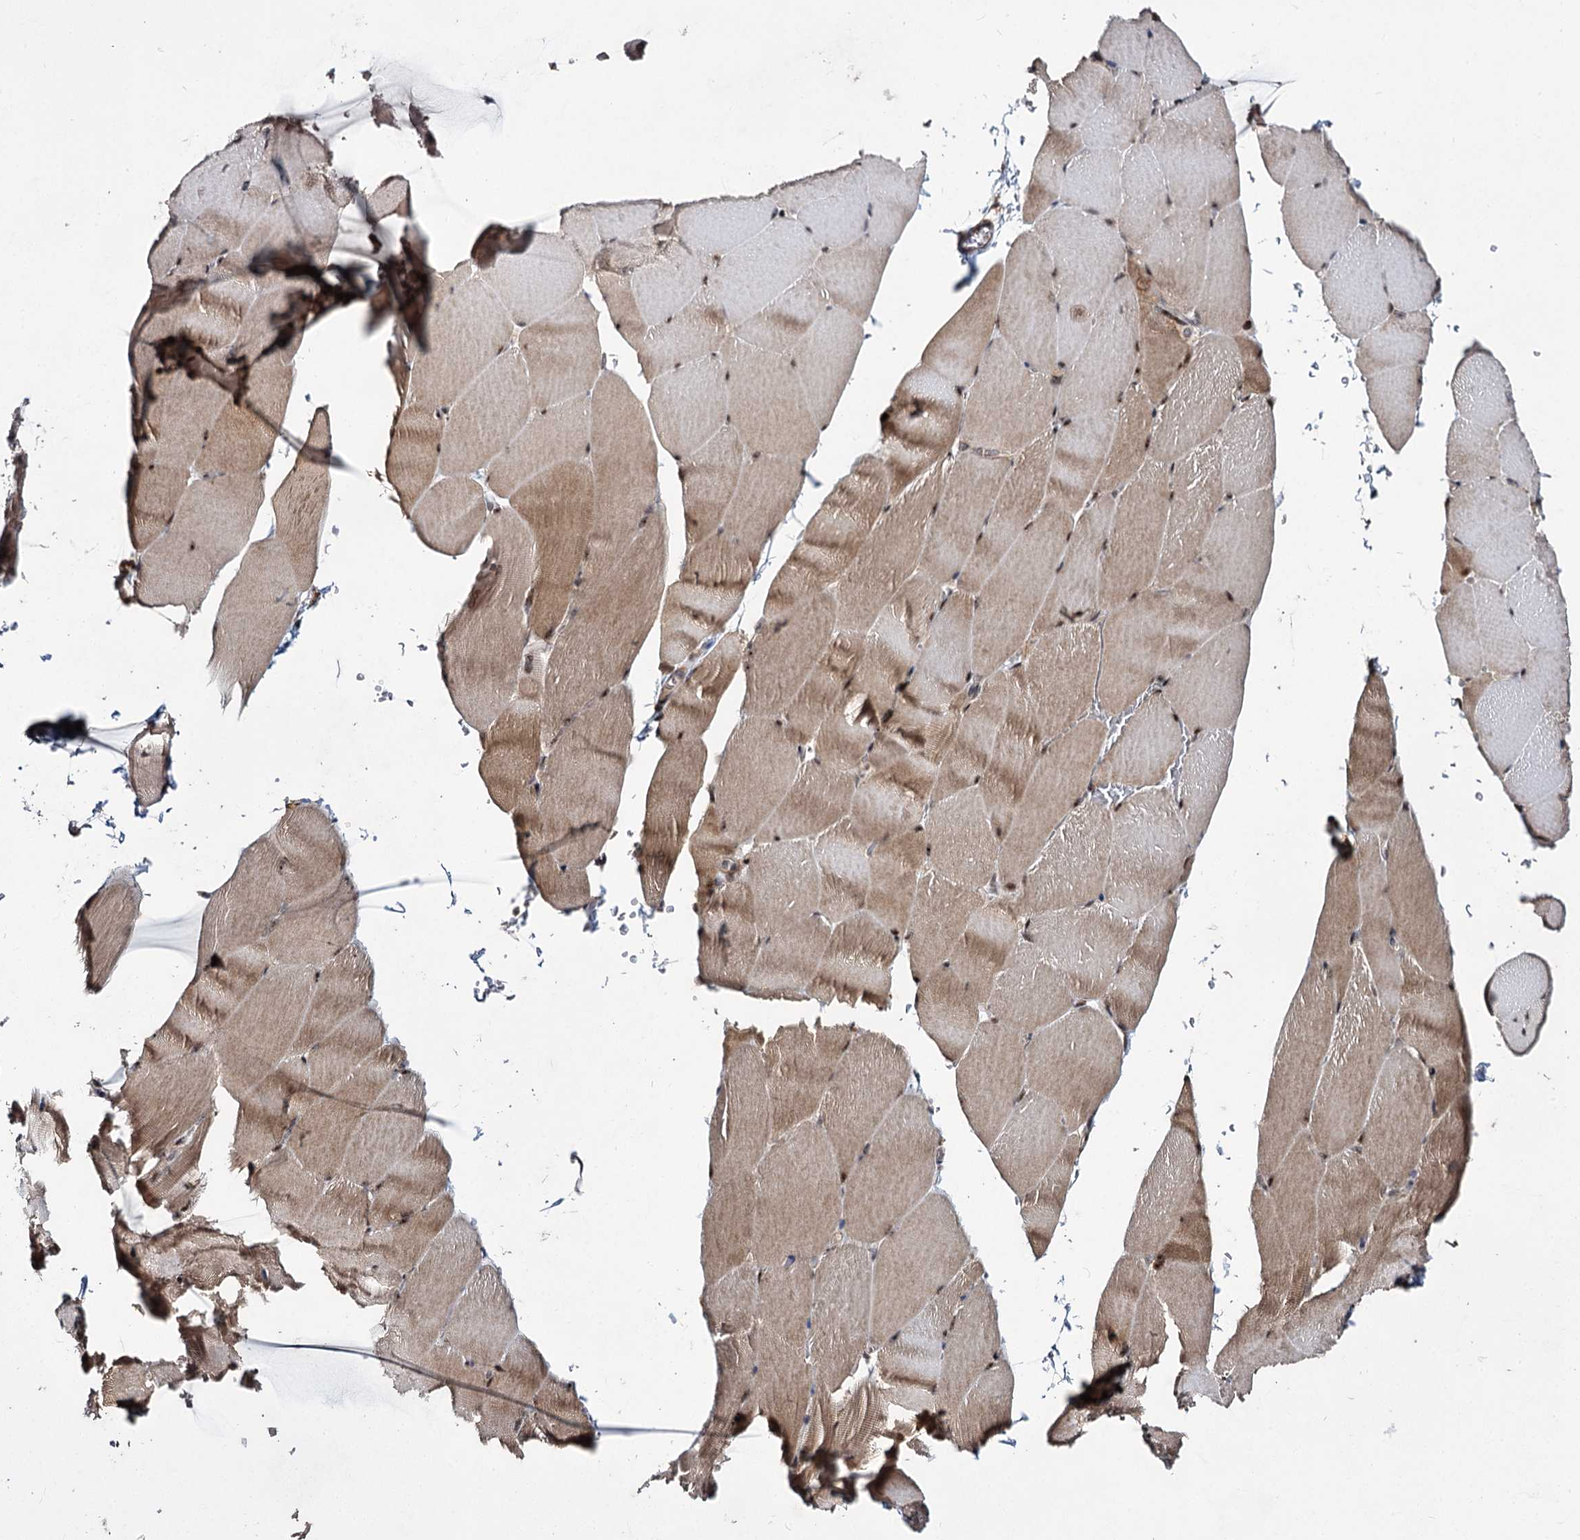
{"staining": {"intensity": "moderate", "quantity": "25%-75%", "location": "cytoplasmic/membranous,nuclear"}, "tissue": "skeletal muscle", "cell_type": "Myocytes", "image_type": "normal", "snomed": [{"axis": "morphology", "description": "Normal tissue, NOS"}, {"axis": "topography", "description": "Skeletal muscle"}, {"axis": "topography", "description": "Parathyroid gland"}], "caption": "DAB immunohistochemical staining of normal skeletal muscle reveals moderate cytoplasmic/membranous,nuclear protein expression in approximately 25%-75% of myocytes.", "gene": "MKNK2", "patient": {"sex": "female", "age": 37}}